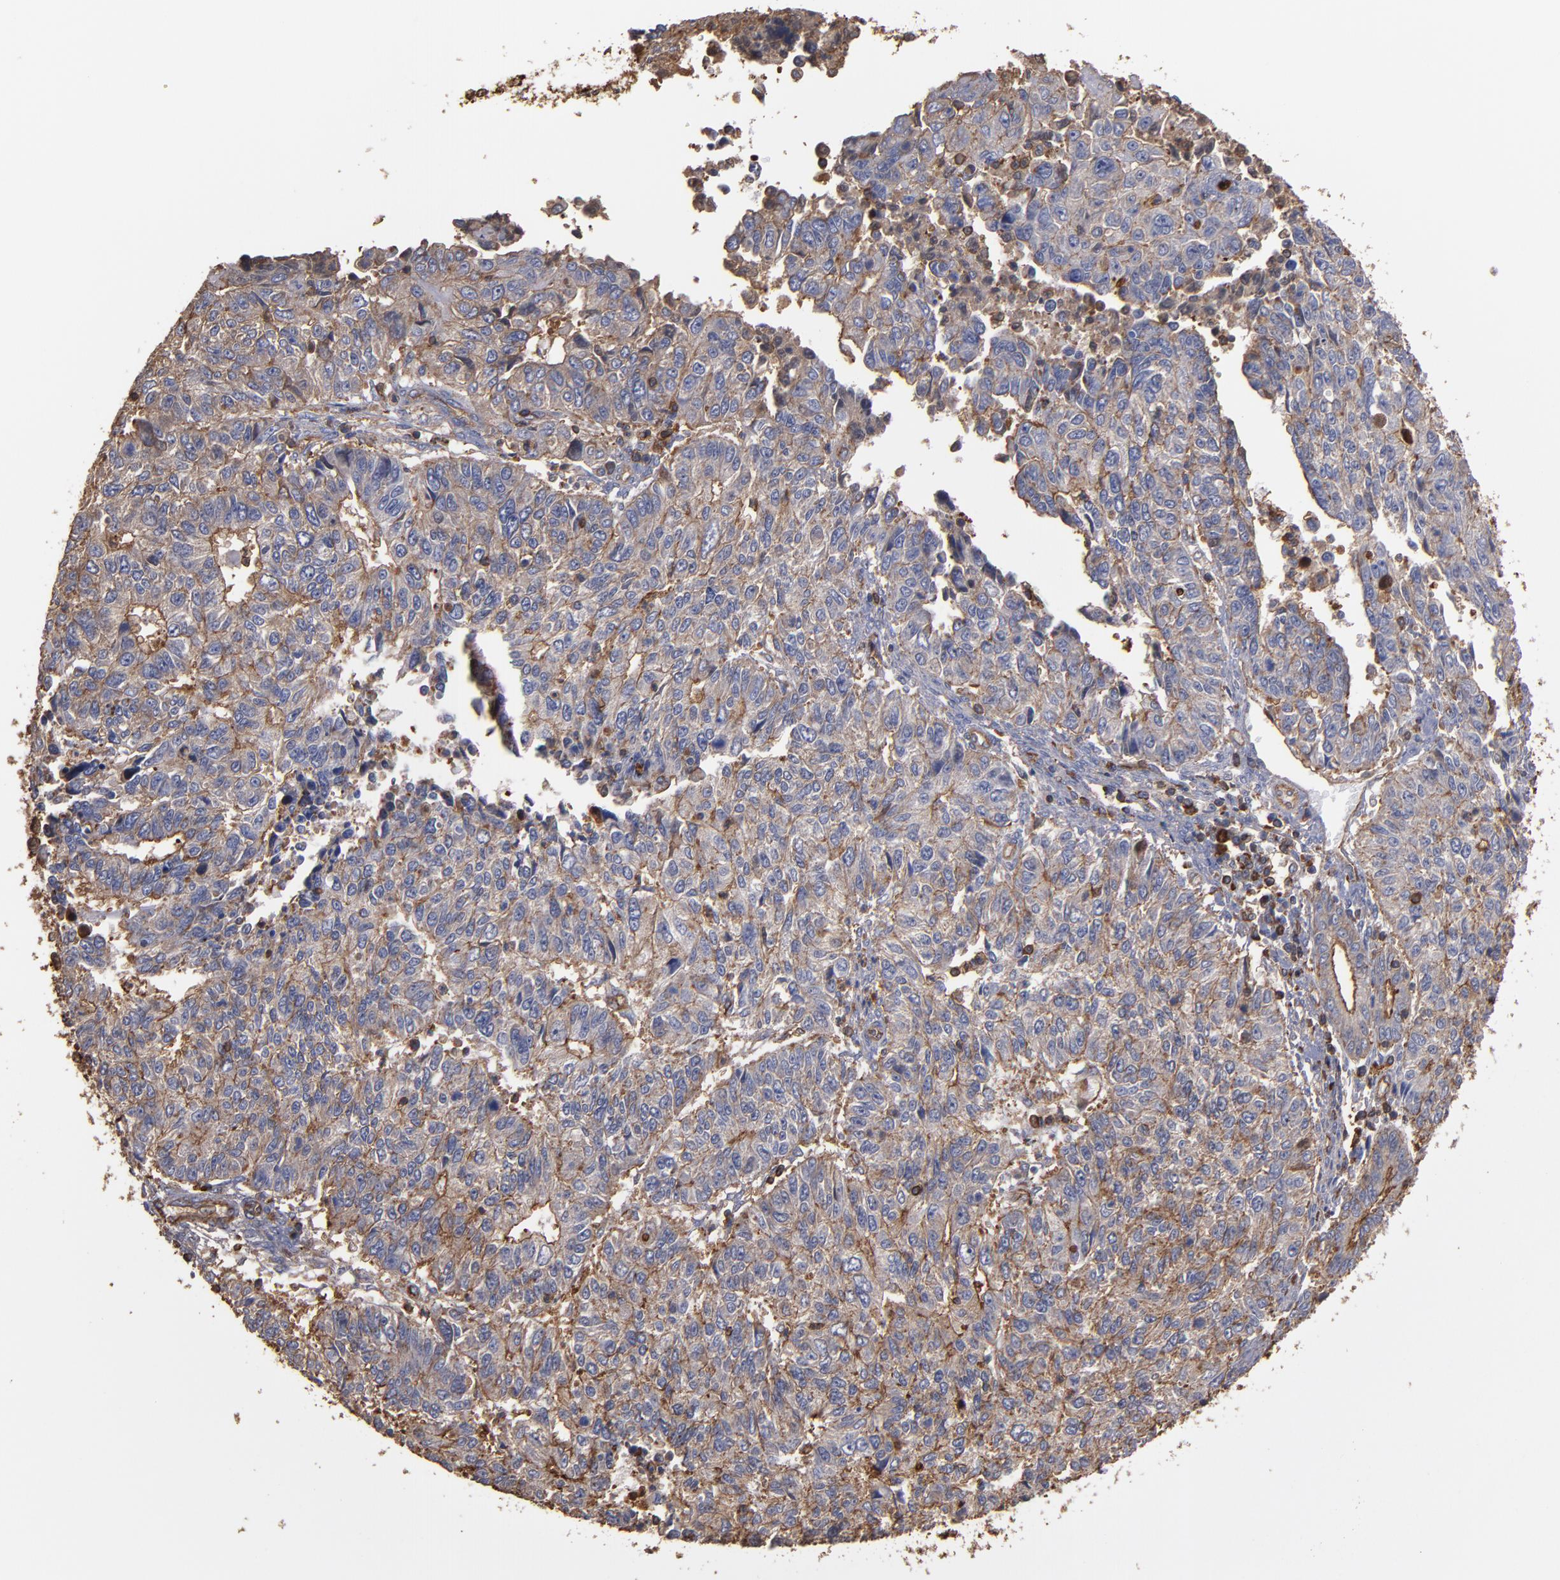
{"staining": {"intensity": "weak", "quantity": ">75%", "location": "cytoplasmic/membranous"}, "tissue": "endometrial cancer", "cell_type": "Tumor cells", "image_type": "cancer", "snomed": [{"axis": "morphology", "description": "Adenocarcinoma, NOS"}, {"axis": "topography", "description": "Endometrium"}], "caption": "Brown immunohistochemical staining in human endometrial cancer (adenocarcinoma) demonstrates weak cytoplasmic/membranous positivity in about >75% of tumor cells.", "gene": "ACTN4", "patient": {"sex": "female", "age": 42}}